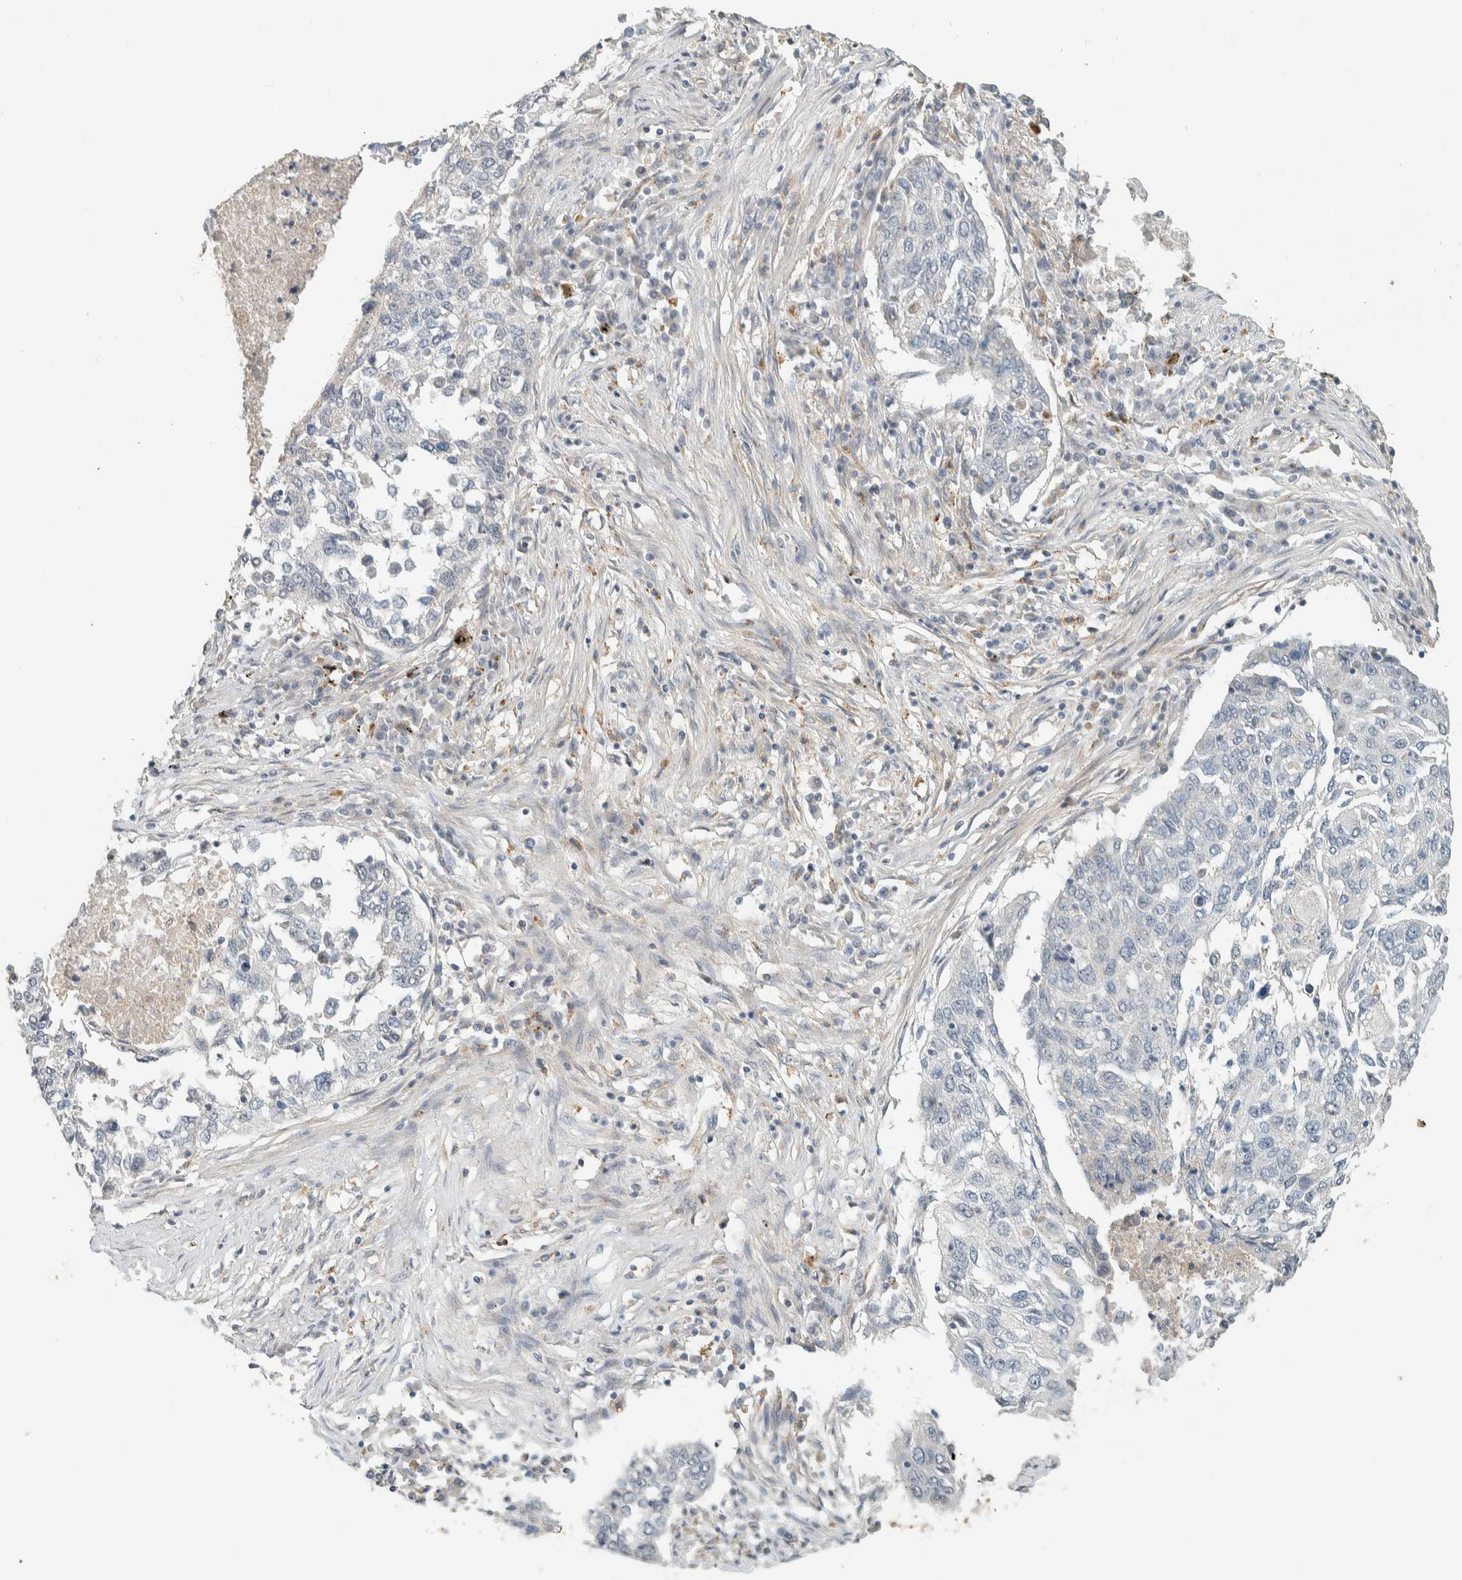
{"staining": {"intensity": "negative", "quantity": "none", "location": "none"}, "tissue": "lung cancer", "cell_type": "Tumor cells", "image_type": "cancer", "snomed": [{"axis": "morphology", "description": "Squamous cell carcinoma, NOS"}, {"axis": "topography", "description": "Lung"}], "caption": "Immunohistochemistry (IHC) of human lung cancer (squamous cell carcinoma) displays no staining in tumor cells. (DAB IHC, high magnification).", "gene": "PDE7B", "patient": {"sex": "female", "age": 63}}